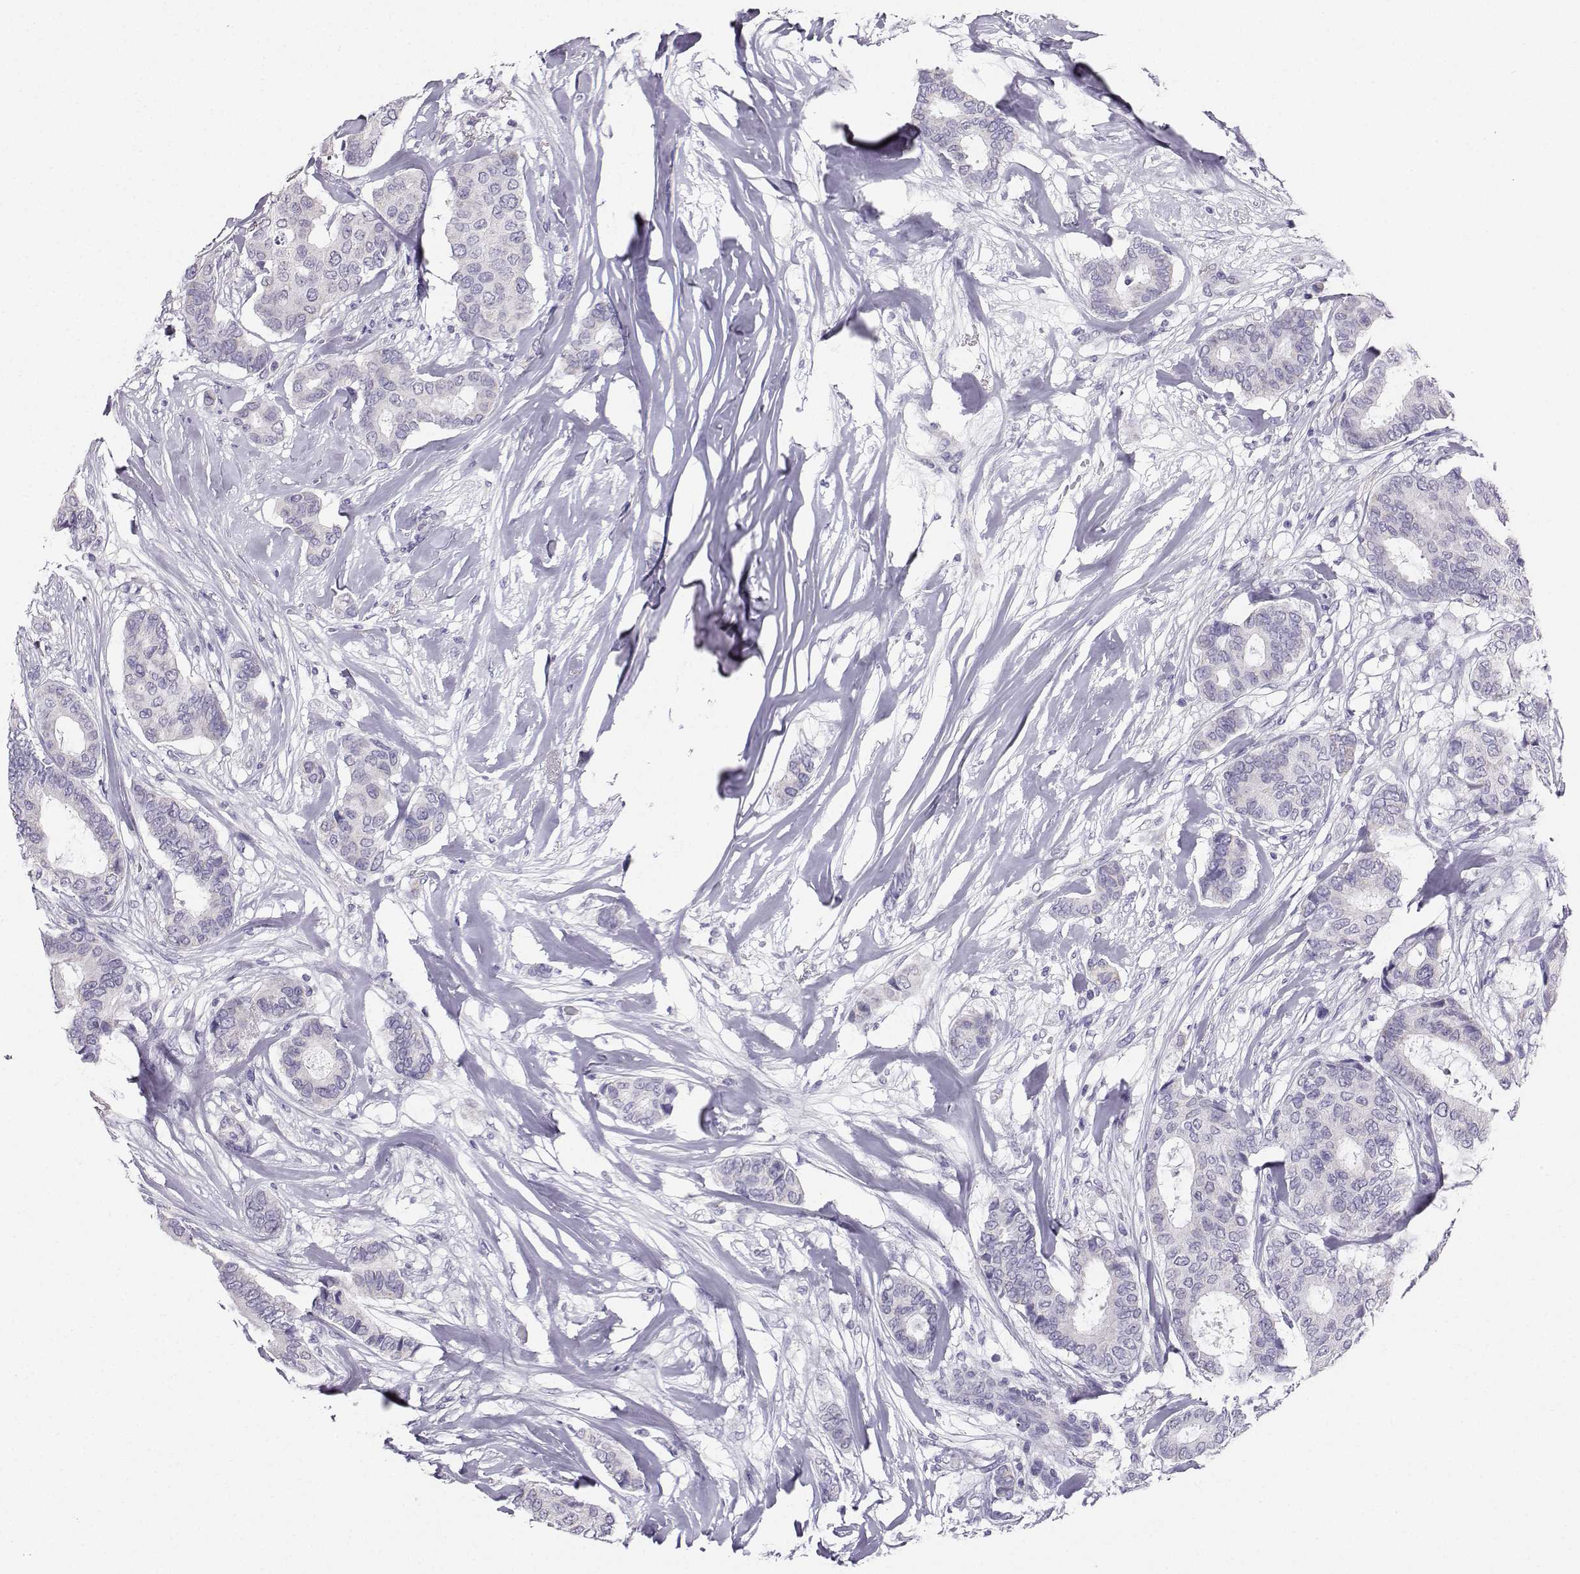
{"staining": {"intensity": "negative", "quantity": "none", "location": "none"}, "tissue": "breast cancer", "cell_type": "Tumor cells", "image_type": "cancer", "snomed": [{"axis": "morphology", "description": "Duct carcinoma"}, {"axis": "topography", "description": "Breast"}], "caption": "High power microscopy image of an immunohistochemistry (IHC) image of breast cancer, revealing no significant expression in tumor cells.", "gene": "AVP", "patient": {"sex": "female", "age": 75}}